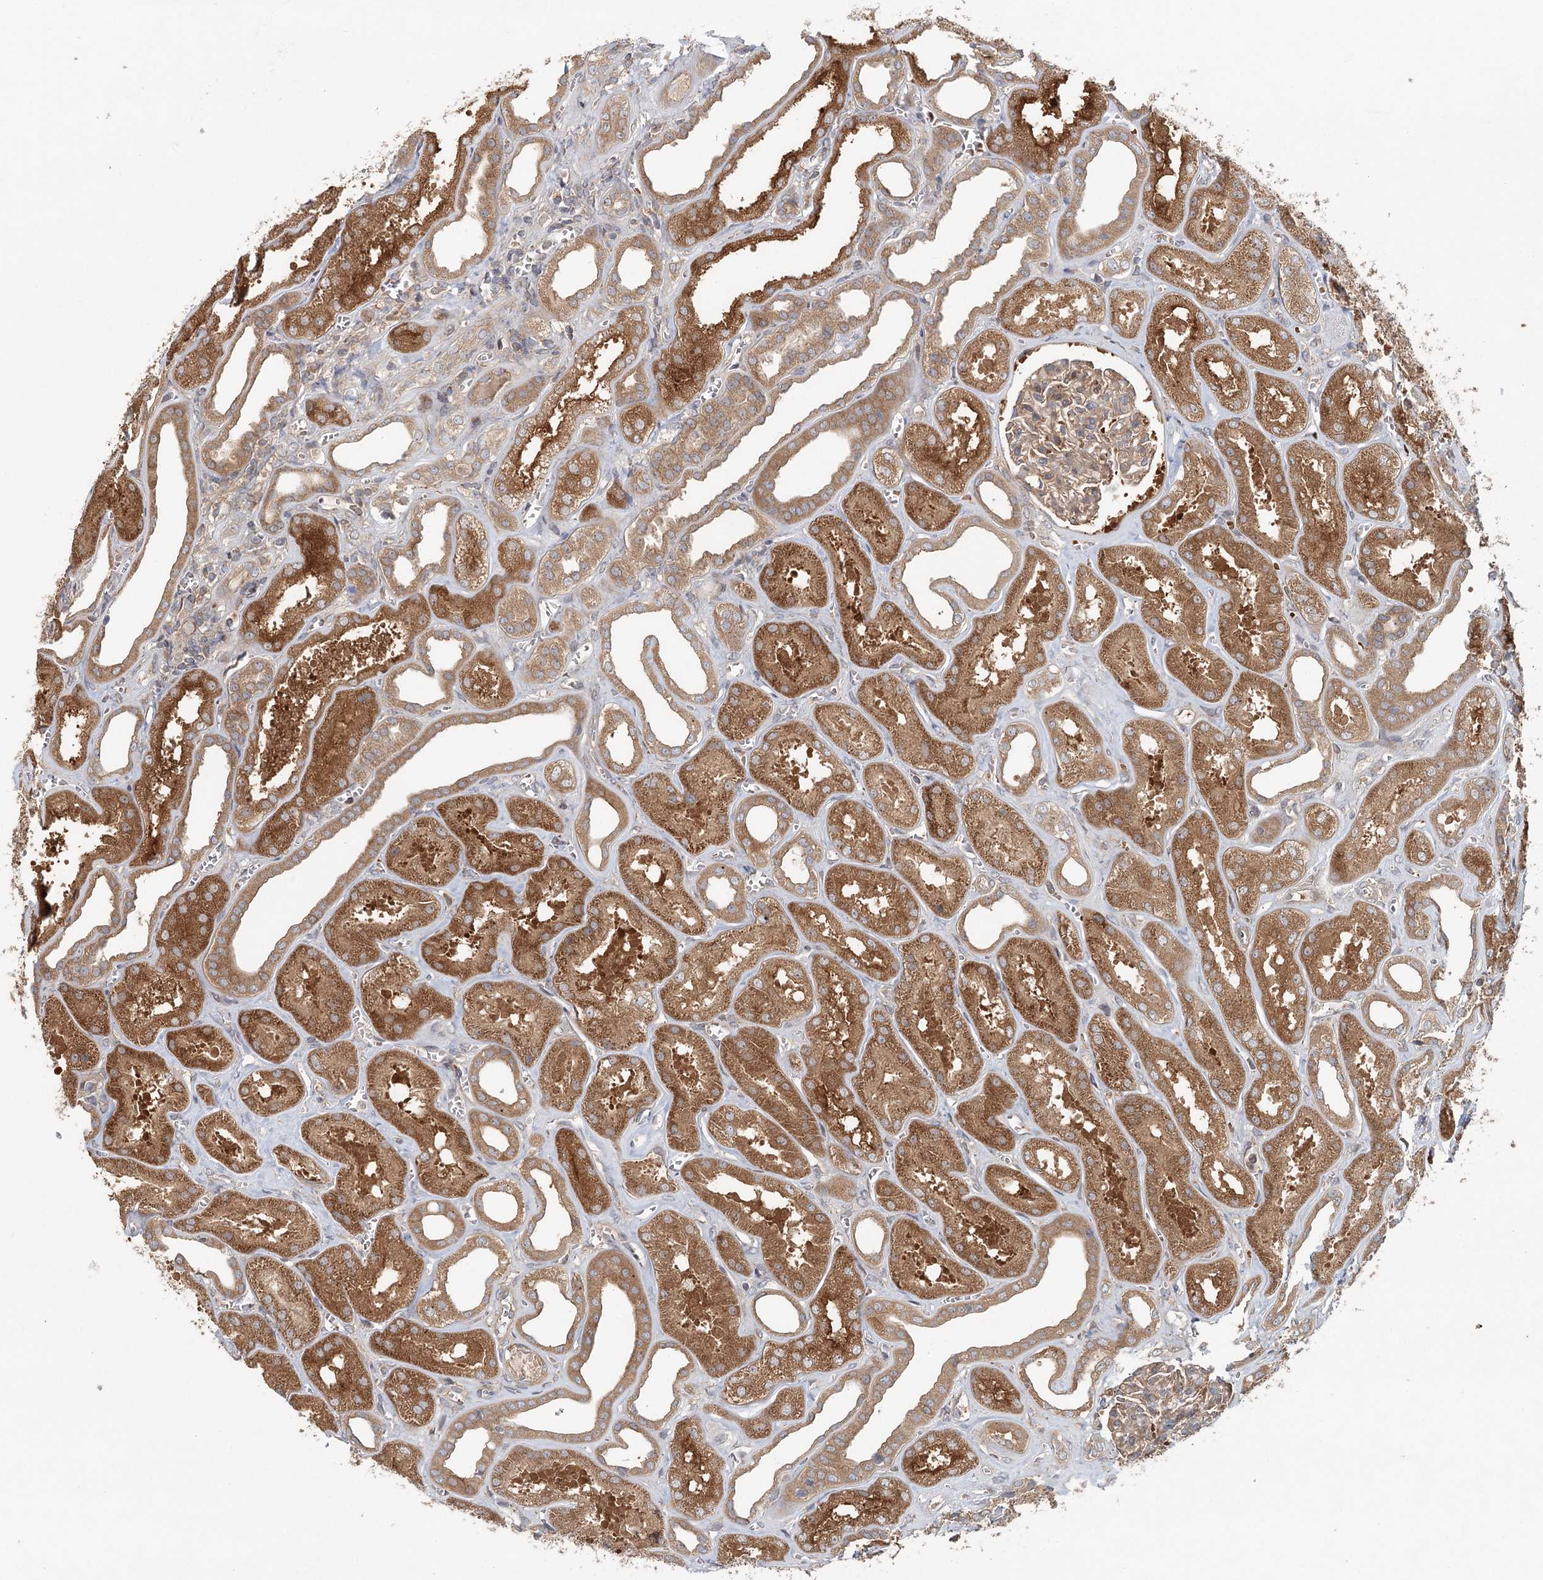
{"staining": {"intensity": "moderate", "quantity": ">75%", "location": "cytoplasmic/membranous"}, "tissue": "kidney", "cell_type": "Cells in glomeruli", "image_type": "normal", "snomed": [{"axis": "morphology", "description": "Normal tissue, NOS"}, {"axis": "morphology", "description": "Adenocarcinoma, NOS"}, {"axis": "topography", "description": "Kidney"}], "caption": "Approximately >75% of cells in glomeruli in unremarkable kidney demonstrate moderate cytoplasmic/membranous protein staining as visualized by brown immunohistochemical staining.", "gene": "ENSG00000273217", "patient": {"sex": "female", "age": 68}}